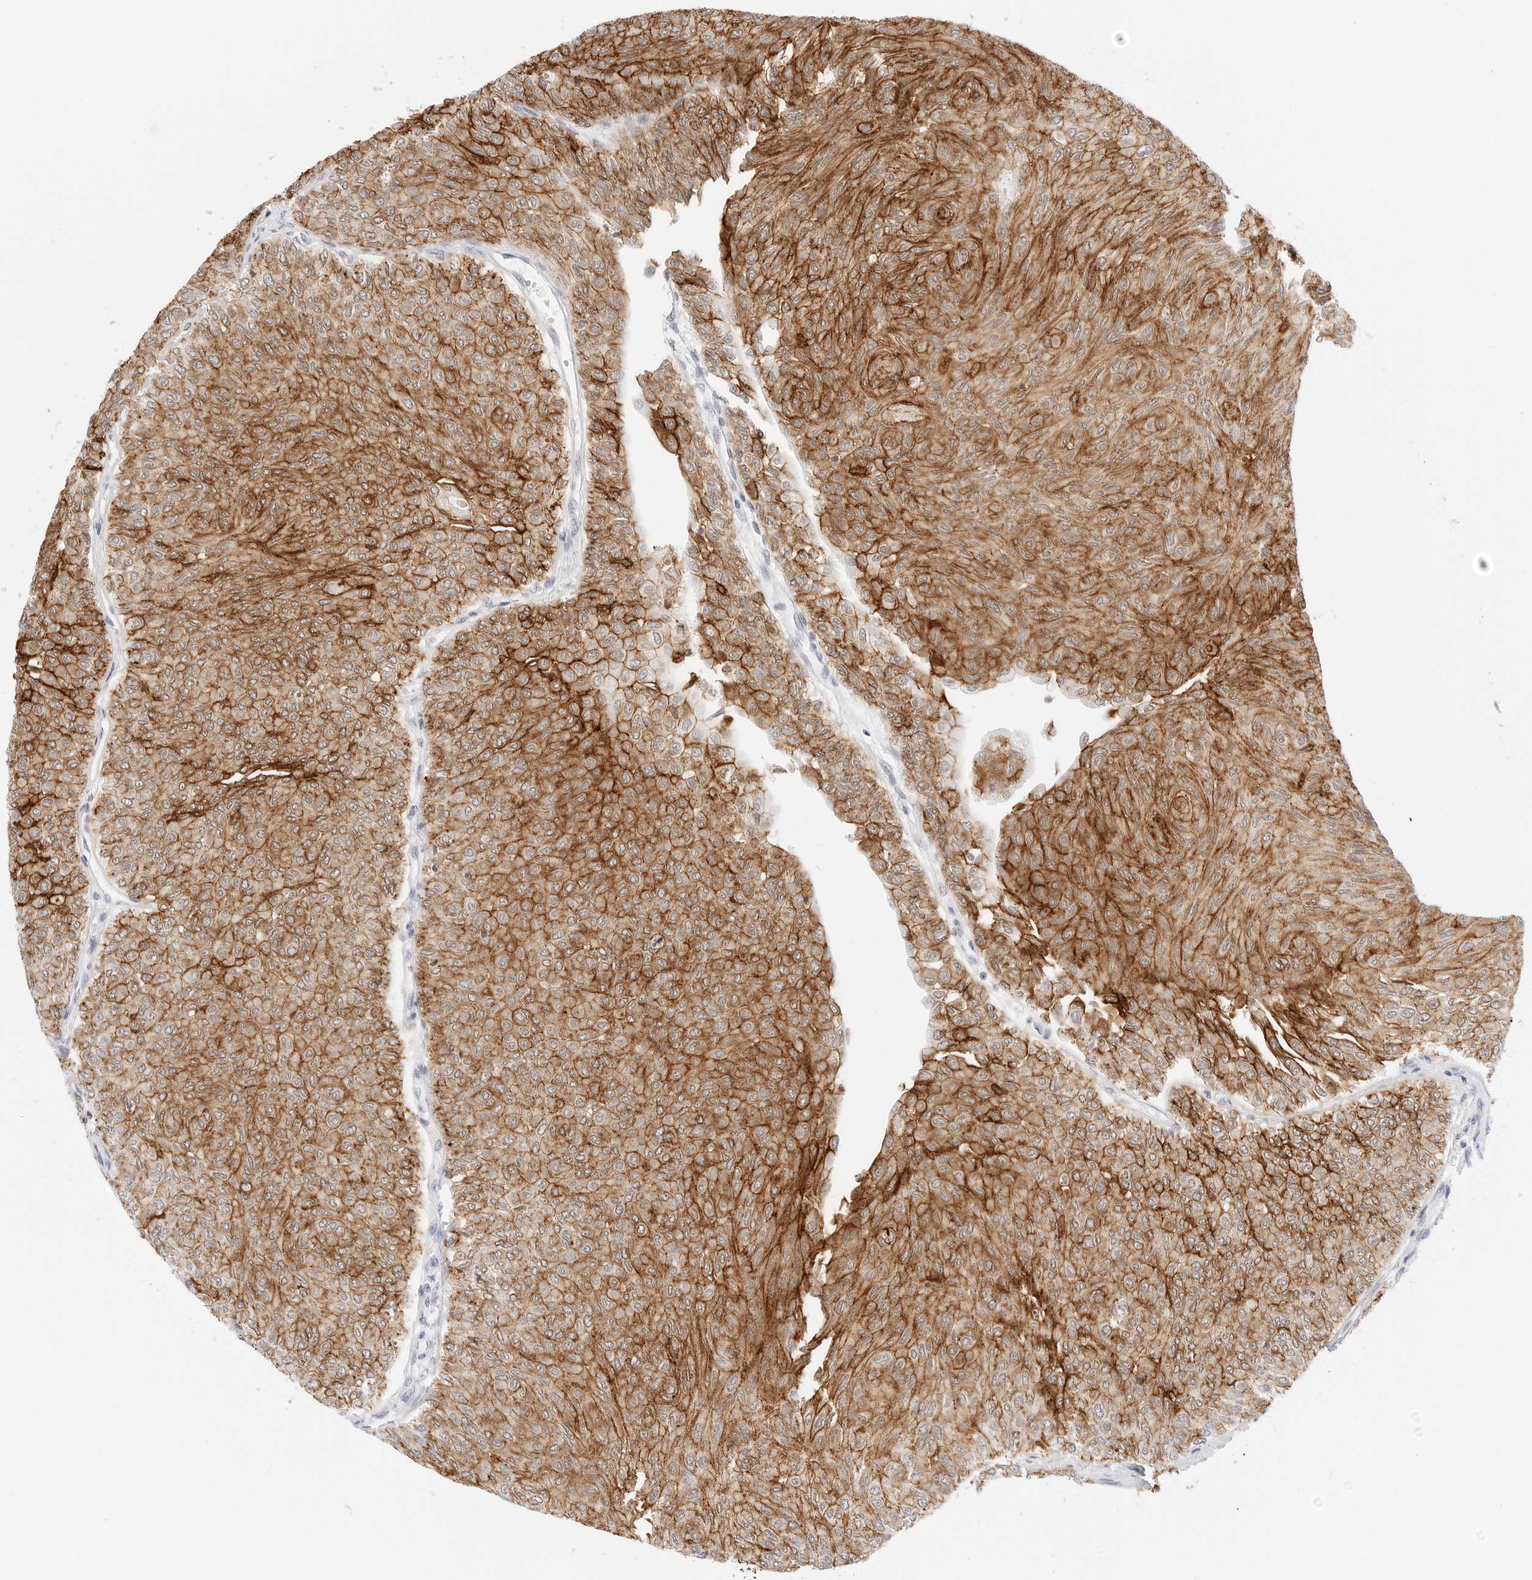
{"staining": {"intensity": "moderate", "quantity": ">75%", "location": "cytoplasmic/membranous"}, "tissue": "urothelial cancer", "cell_type": "Tumor cells", "image_type": "cancer", "snomed": [{"axis": "morphology", "description": "Urothelial carcinoma, Low grade"}, {"axis": "topography", "description": "Urinary bladder"}], "caption": "Immunohistochemistry (IHC) of low-grade urothelial carcinoma demonstrates medium levels of moderate cytoplasmic/membranous positivity in about >75% of tumor cells.", "gene": "CDH1", "patient": {"sex": "male", "age": 78}}